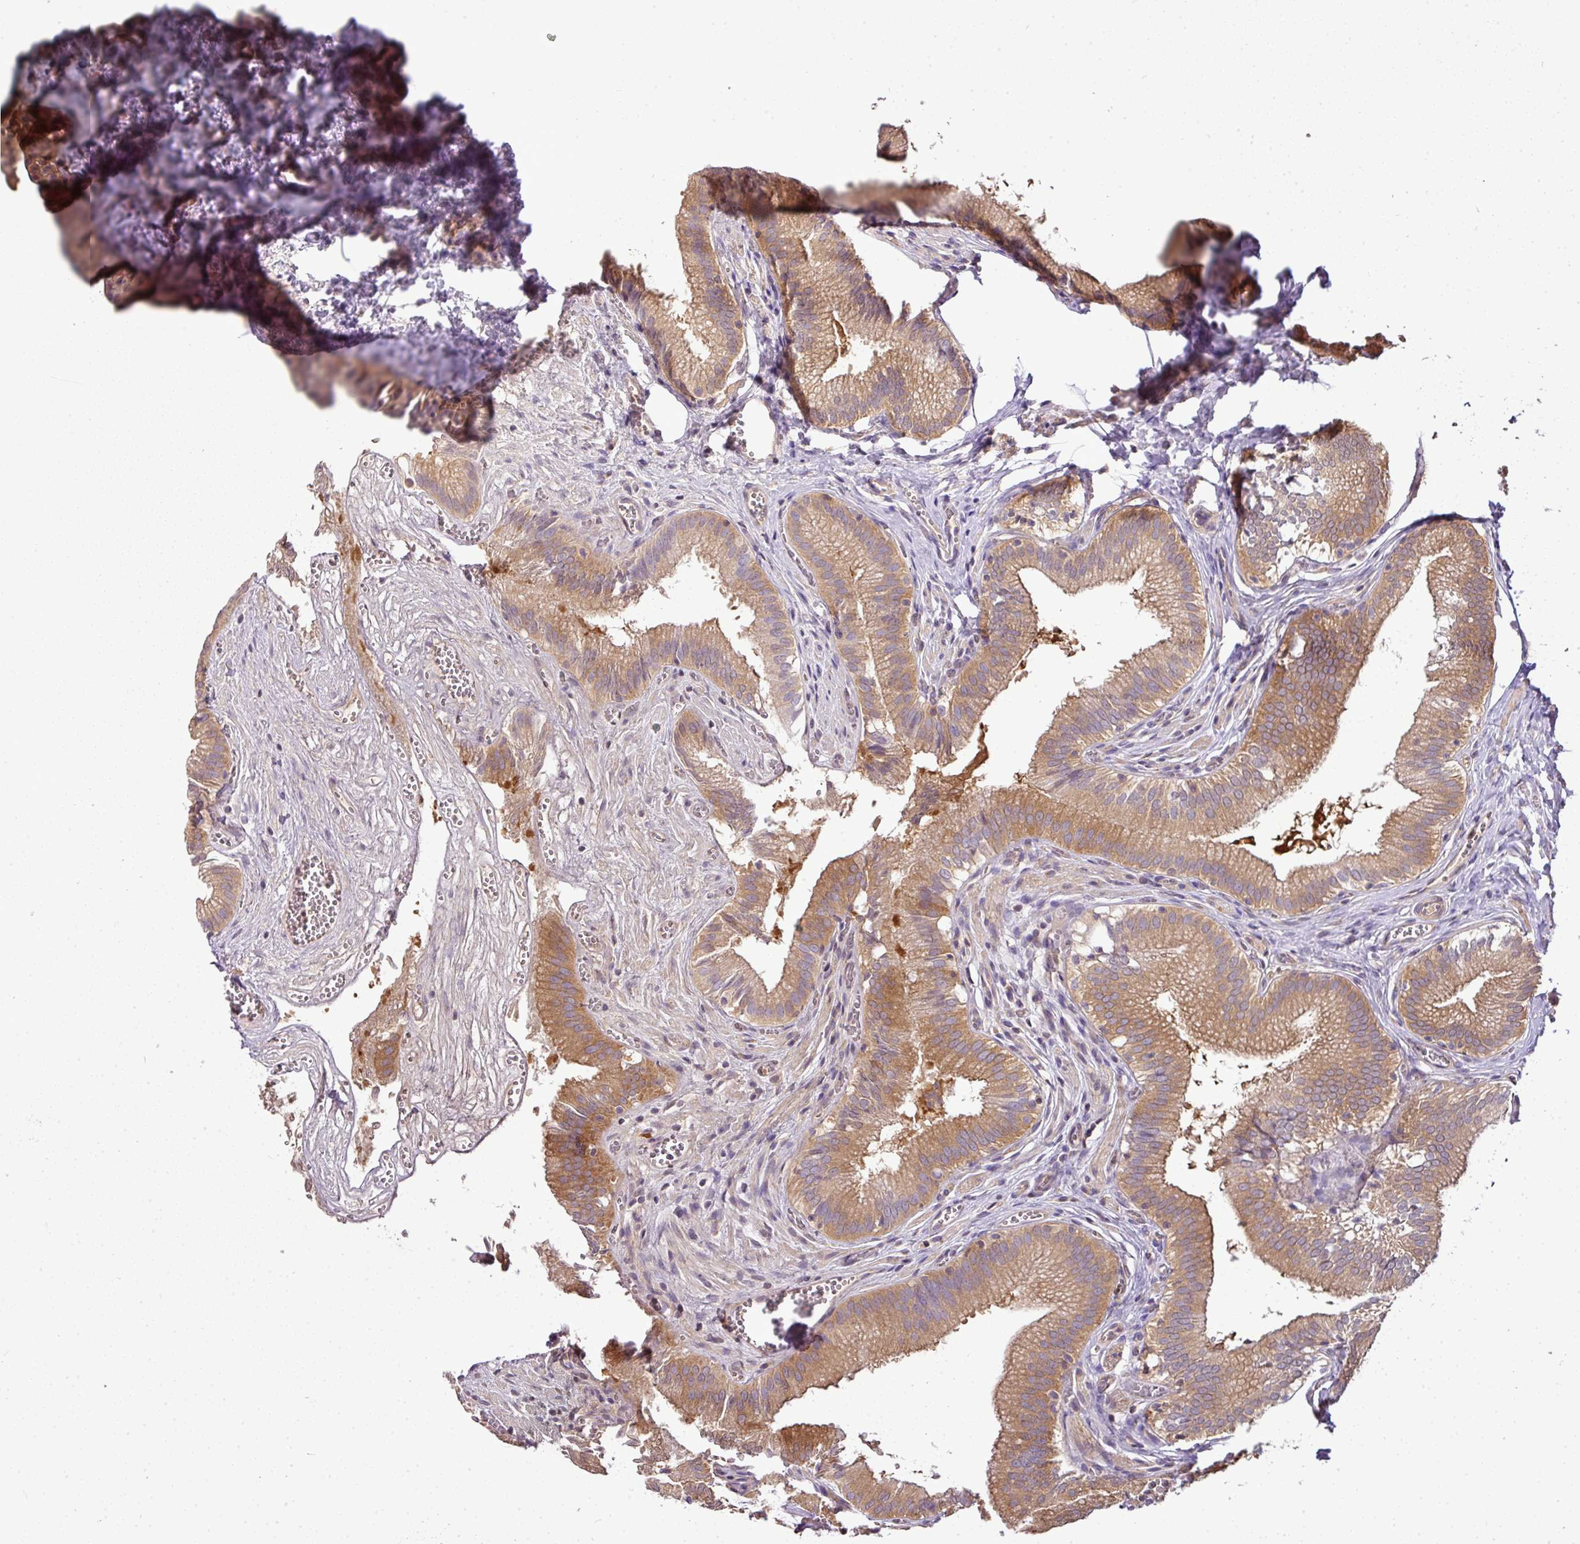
{"staining": {"intensity": "moderate", "quantity": ">75%", "location": "cytoplasmic/membranous"}, "tissue": "gallbladder", "cell_type": "Glandular cells", "image_type": "normal", "snomed": [{"axis": "morphology", "description": "Normal tissue, NOS"}, {"axis": "topography", "description": "Gallbladder"}, {"axis": "topography", "description": "Peripheral nerve tissue"}], "caption": "This is a photomicrograph of immunohistochemistry staining of unremarkable gallbladder, which shows moderate positivity in the cytoplasmic/membranous of glandular cells.", "gene": "TMEM107", "patient": {"sex": "male", "age": 17}}